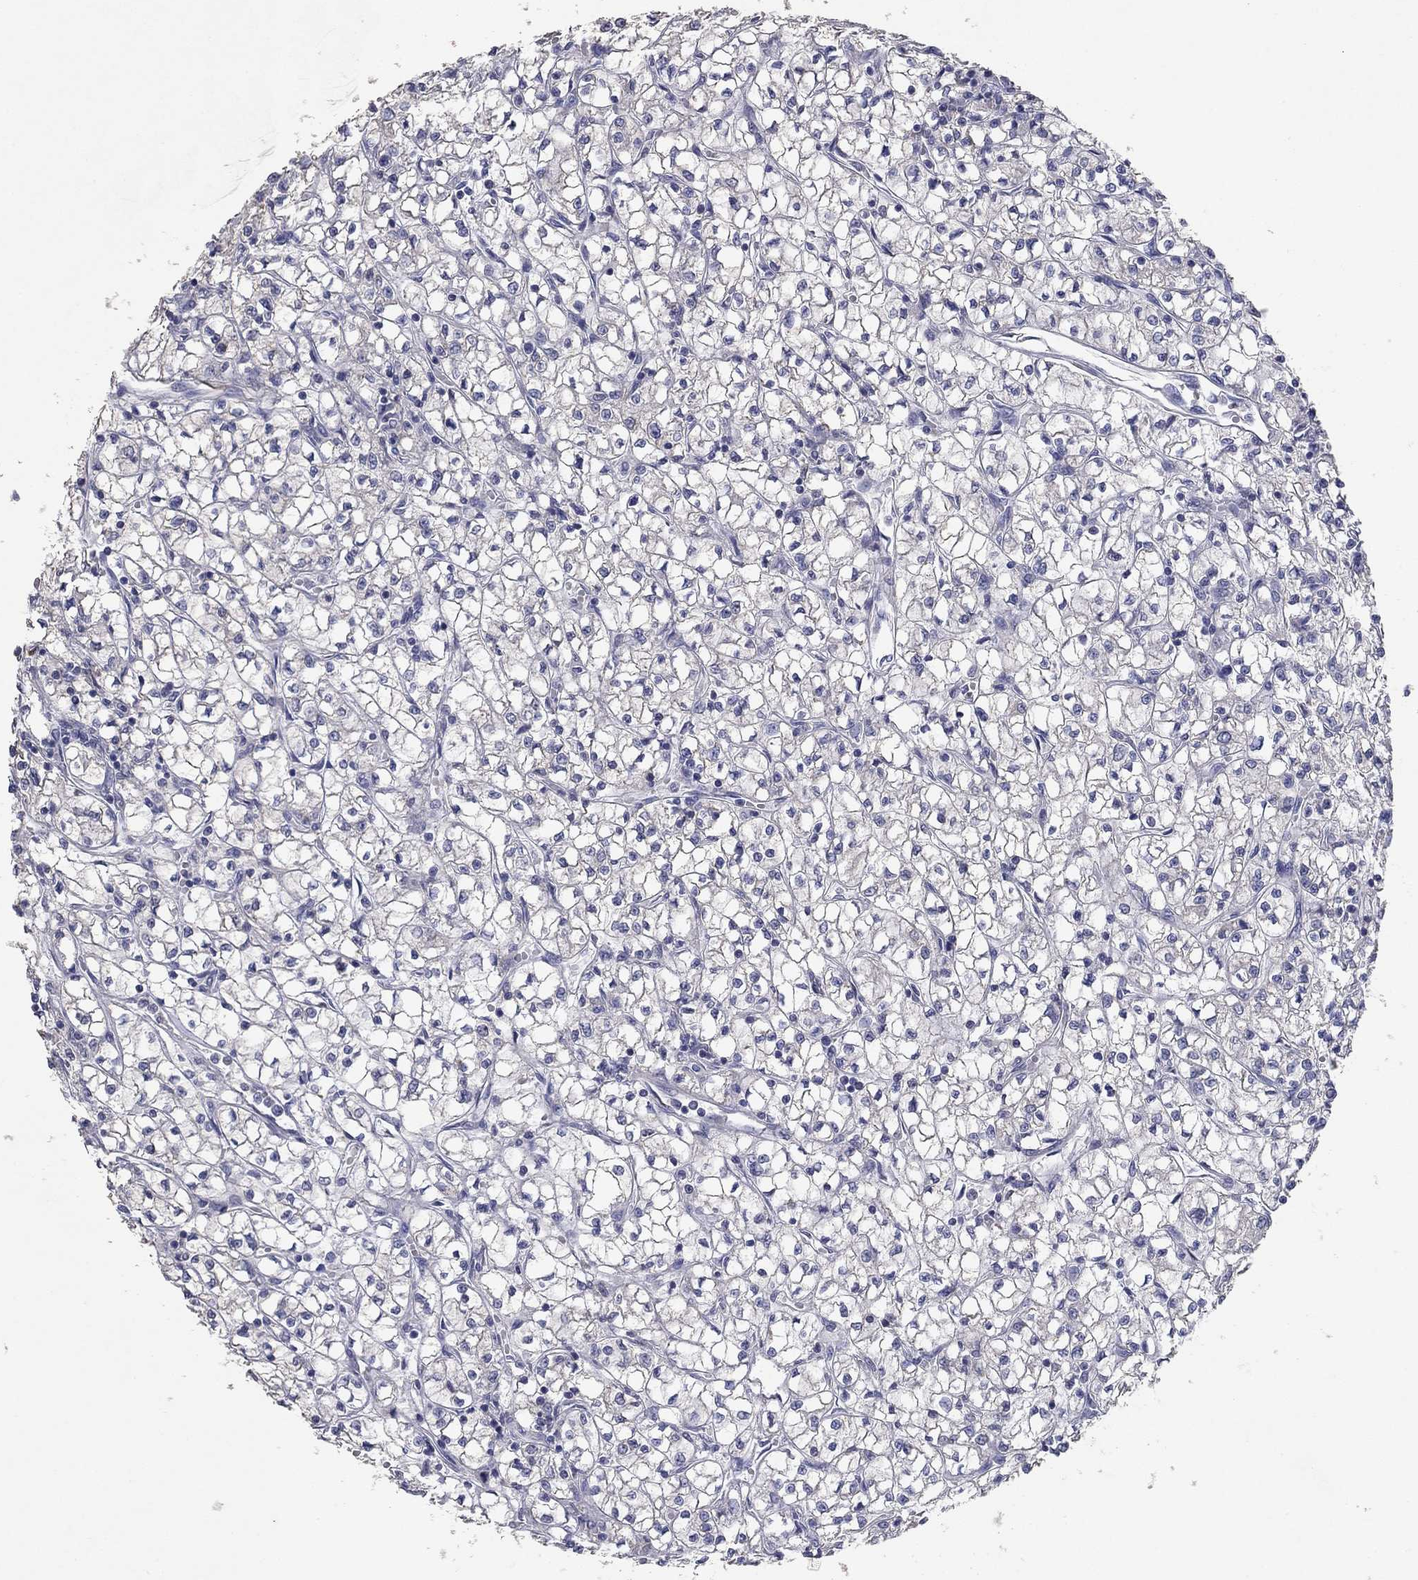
{"staining": {"intensity": "negative", "quantity": "none", "location": "none"}, "tissue": "renal cancer", "cell_type": "Tumor cells", "image_type": "cancer", "snomed": [{"axis": "morphology", "description": "Adenocarcinoma, NOS"}, {"axis": "topography", "description": "Kidney"}], "caption": "Tumor cells are negative for brown protein staining in renal cancer.", "gene": "PTGDS", "patient": {"sex": "female", "age": 64}}